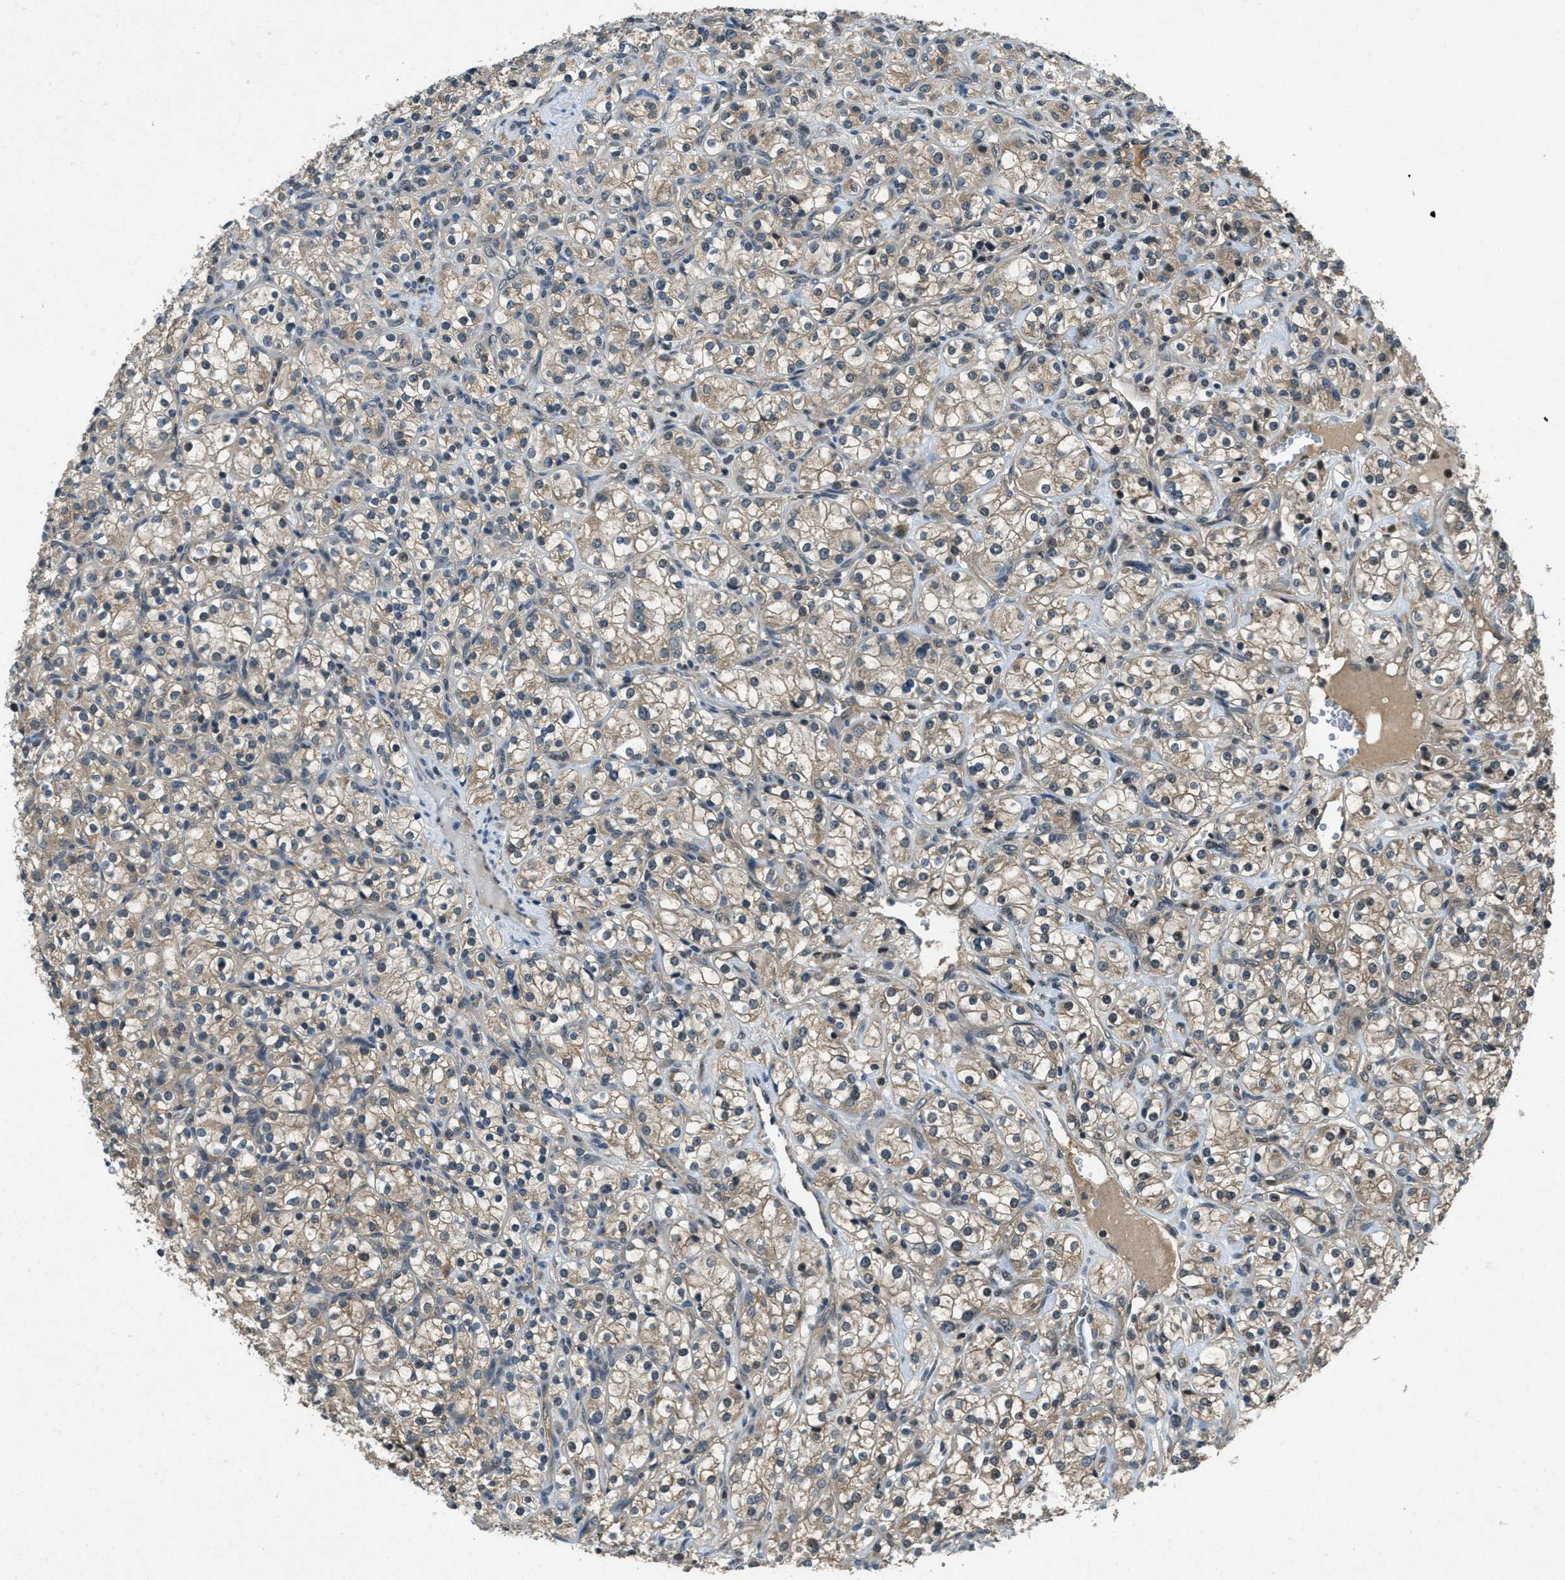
{"staining": {"intensity": "weak", "quantity": ">75%", "location": "cytoplasmic/membranous"}, "tissue": "renal cancer", "cell_type": "Tumor cells", "image_type": "cancer", "snomed": [{"axis": "morphology", "description": "Adenocarcinoma, NOS"}, {"axis": "topography", "description": "Kidney"}], "caption": "DAB immunohistochemical staining of human renal cancer demonstrates weak cytoplasmic/membranous protein expression in about >75% of tumor cells.", "gene": "DUSP6", "patient": {"sex": "male", "age": 77}}